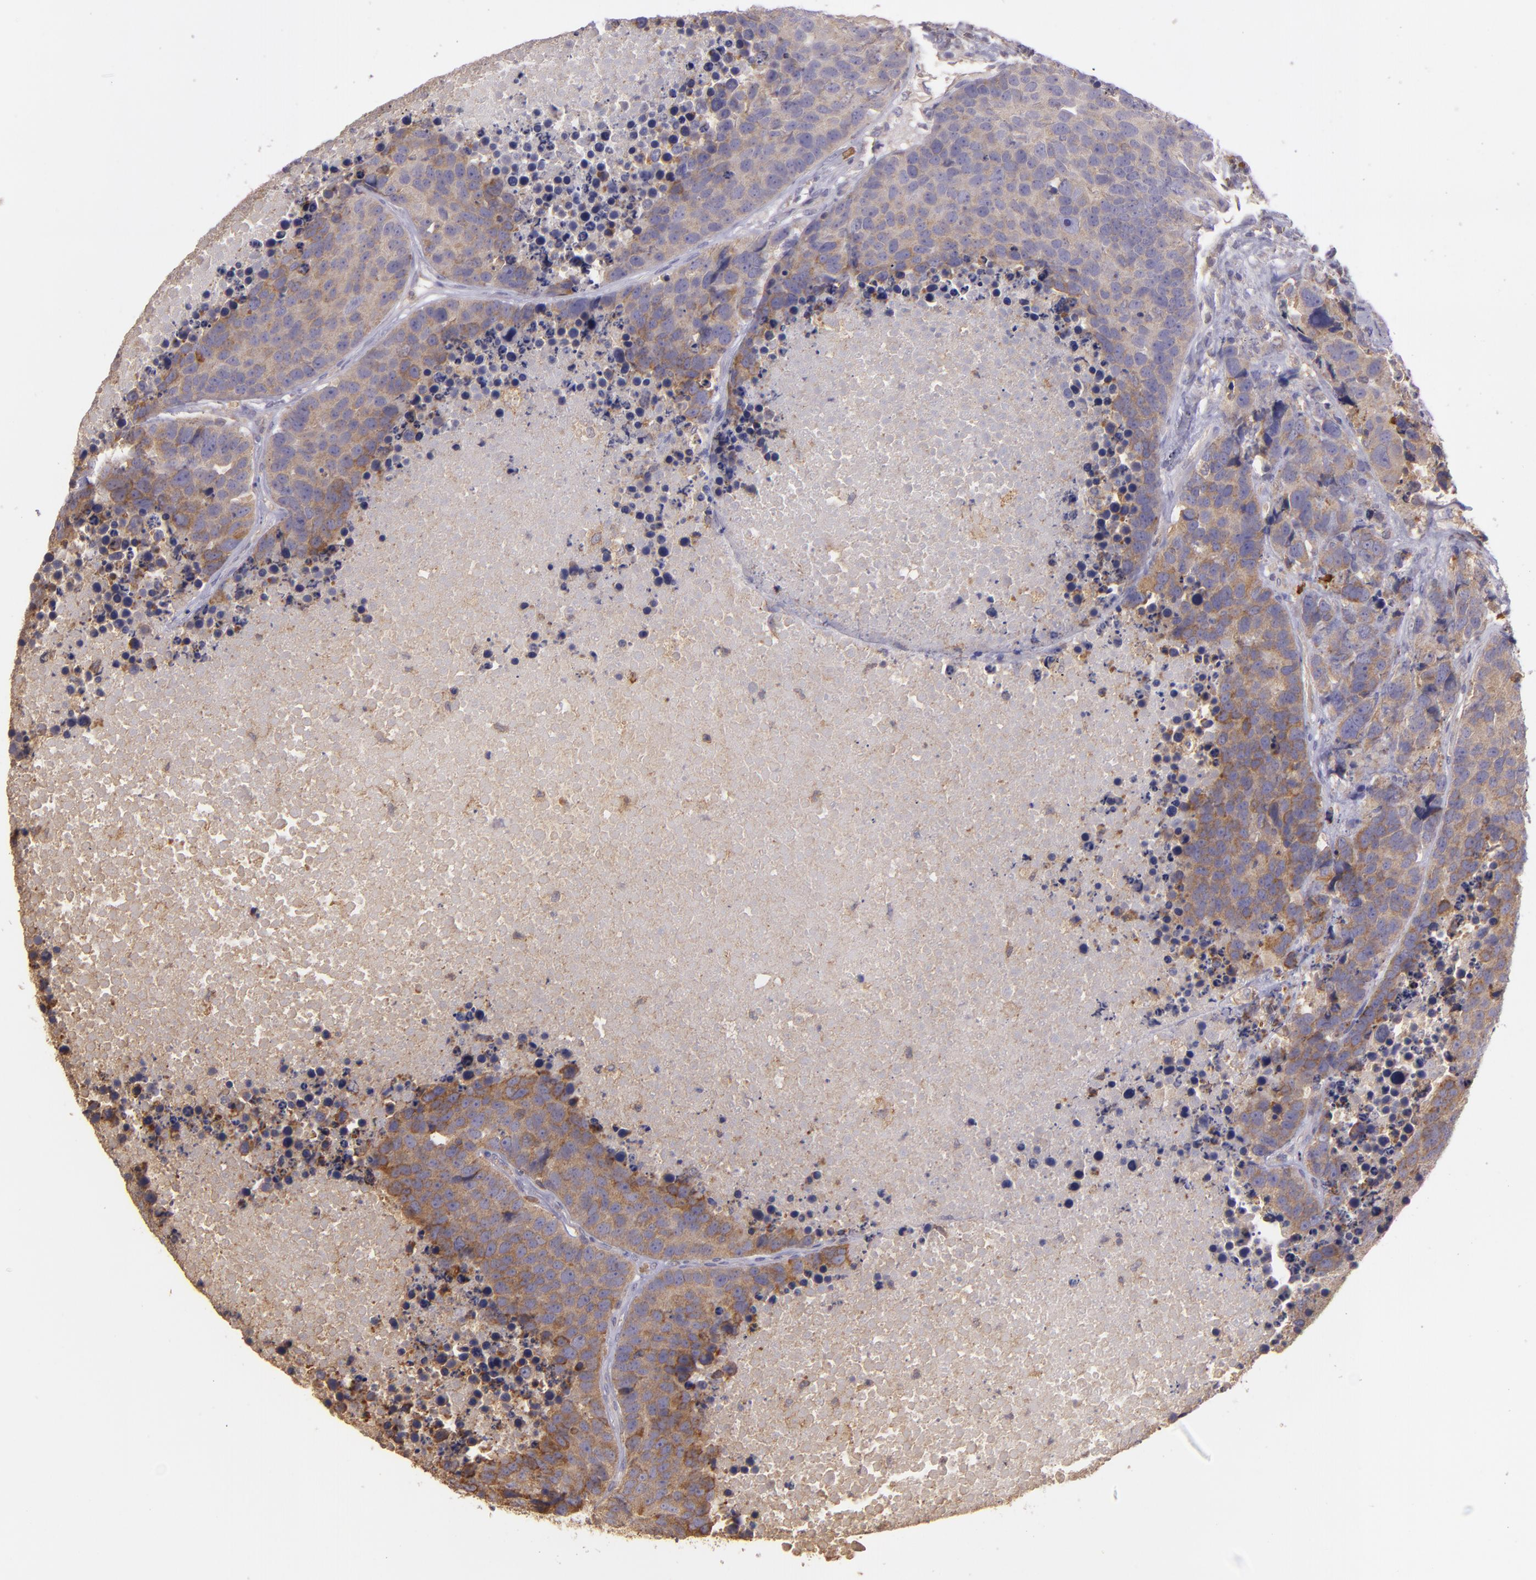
{"staining": {"intensity": "strong", "quantity": ">75%", "location": "cytoplasmic/membranous"}, "tissue": "carcinoid", "cell_type": "Tumor cells", "image_type": "cancer", "snomed": [{"axis": "morphology", "description": "Carcinoid, malignant, NOS"}, {"axis": "topography", "description": "Lung"}], "caption": "Strong cytoplasmic/membranous expression for a protein is present in about >75% of tumor cells of carcinoid using immunohistochemistry (IHC).", "gene": "ECE1", "patient": {"sex": "male", "age": 60}}